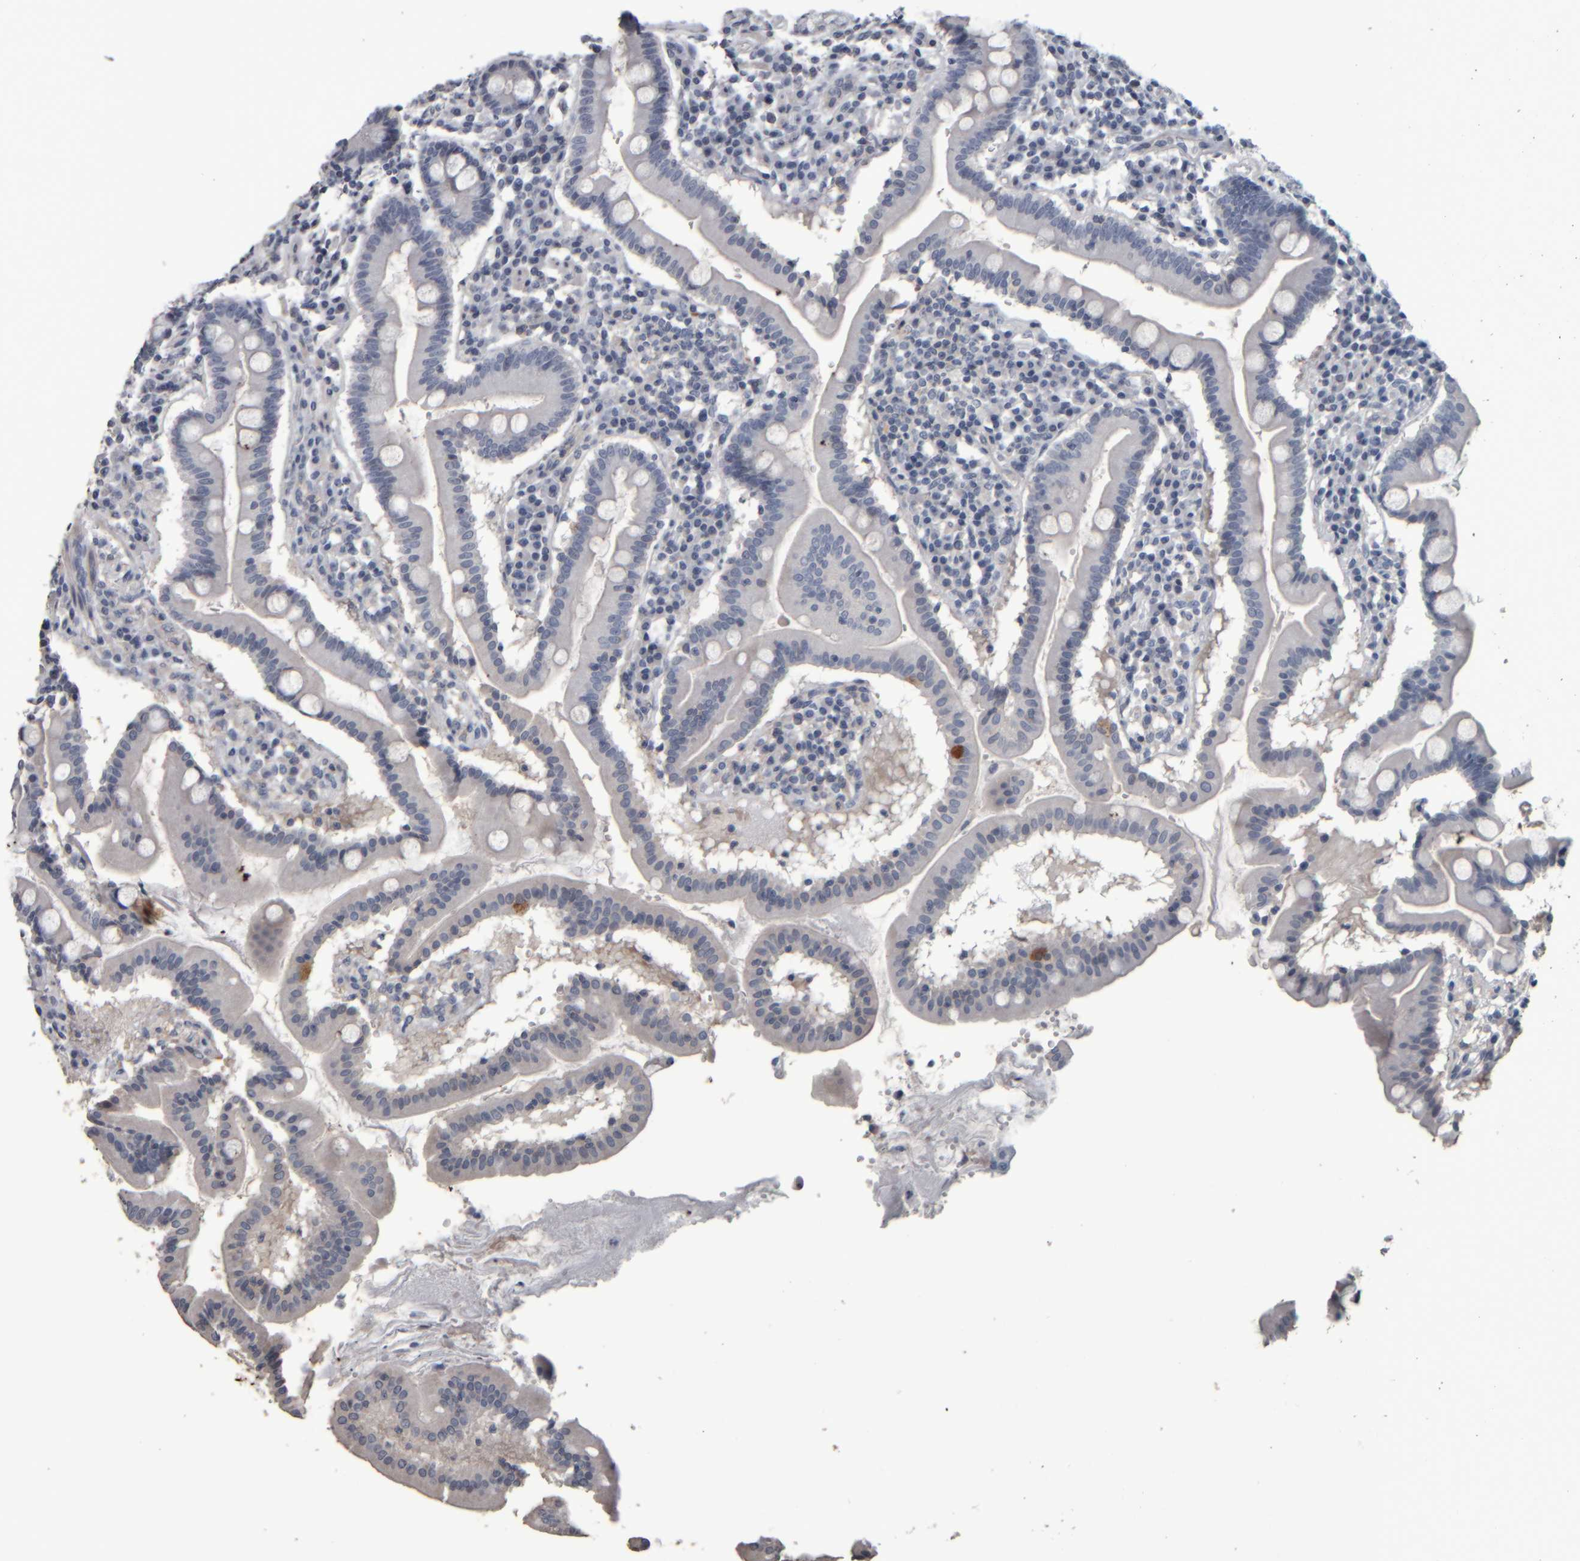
{"staining": {"intensity": "negative", "quantity": "none", "location": "none"}, "tissue": "duodenum", "cell_type": "Glandular cells", "image_type": "normal", "snomed": [{"axis": "morphology", "description": "Normal tissue, NOS"}, {"axis": "topography", "description": "Duodenum"}], "caption": "IHC of unremarkable human duodenum reveals no positivity in glandular cells.", "gene": "CAVIN4", "patient": {"sex": "male", "age": 50}}